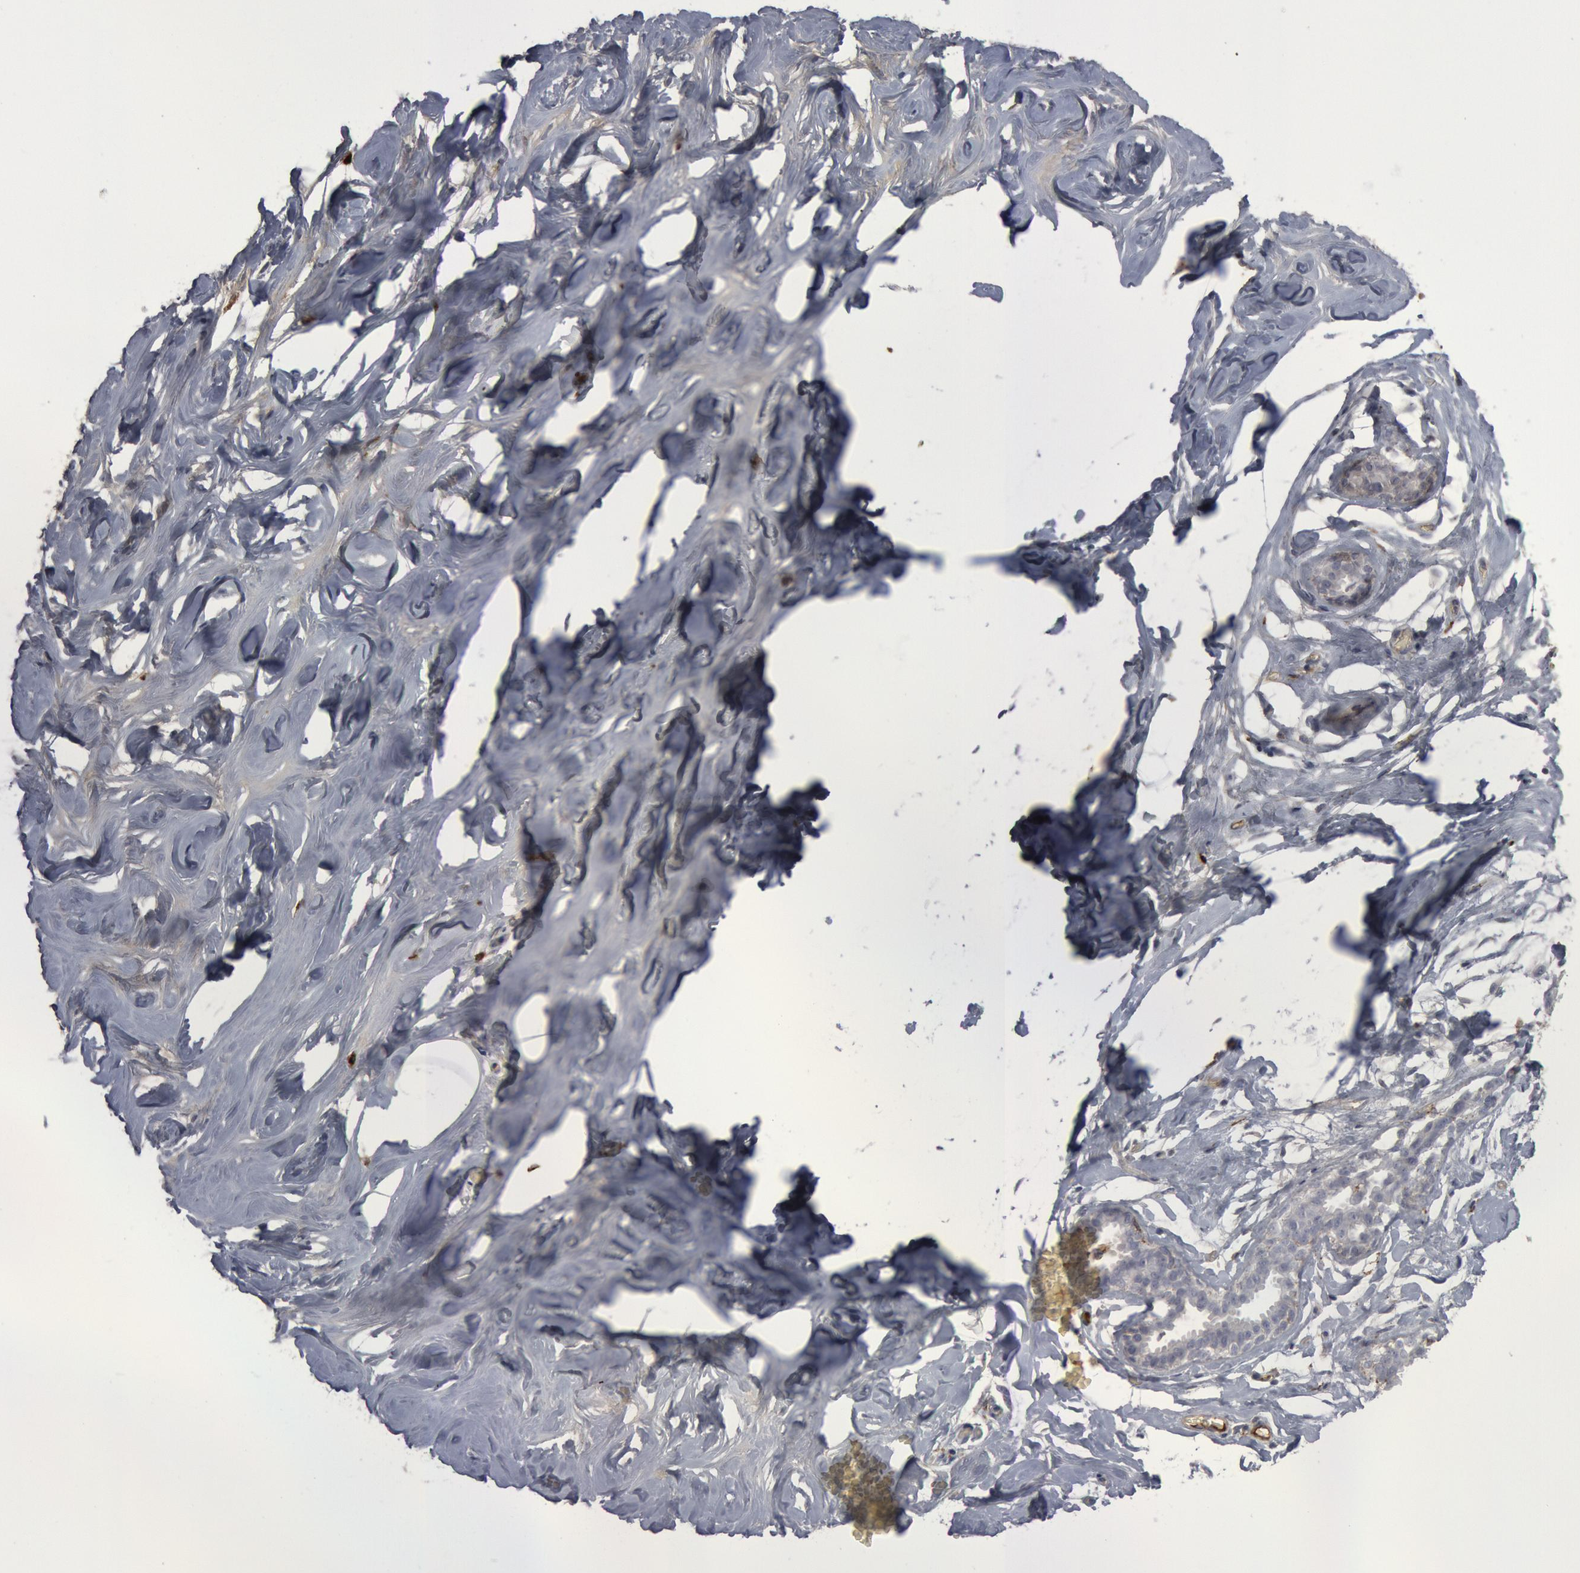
{"staining": {"intensity": "negative", "quantity": "none", "location": "none"}, "tissue": "breast", "cell_type": "Adipocytes", "image_type": "normal", "snomed": [{"axis": "morphology", "description": "Normal tissue, NOS"}, {"axis": "morphology", "description": "Fibrosis, NOS"}, {"axis": "topography", "description": "Breast"}], "caption": "Adipocytes are negative for protein expression in benign human breast. (DAB immunohistochemistry, high magnification).", "gene": "C1QC", "patient": {"sex": "female", "age": 39}}